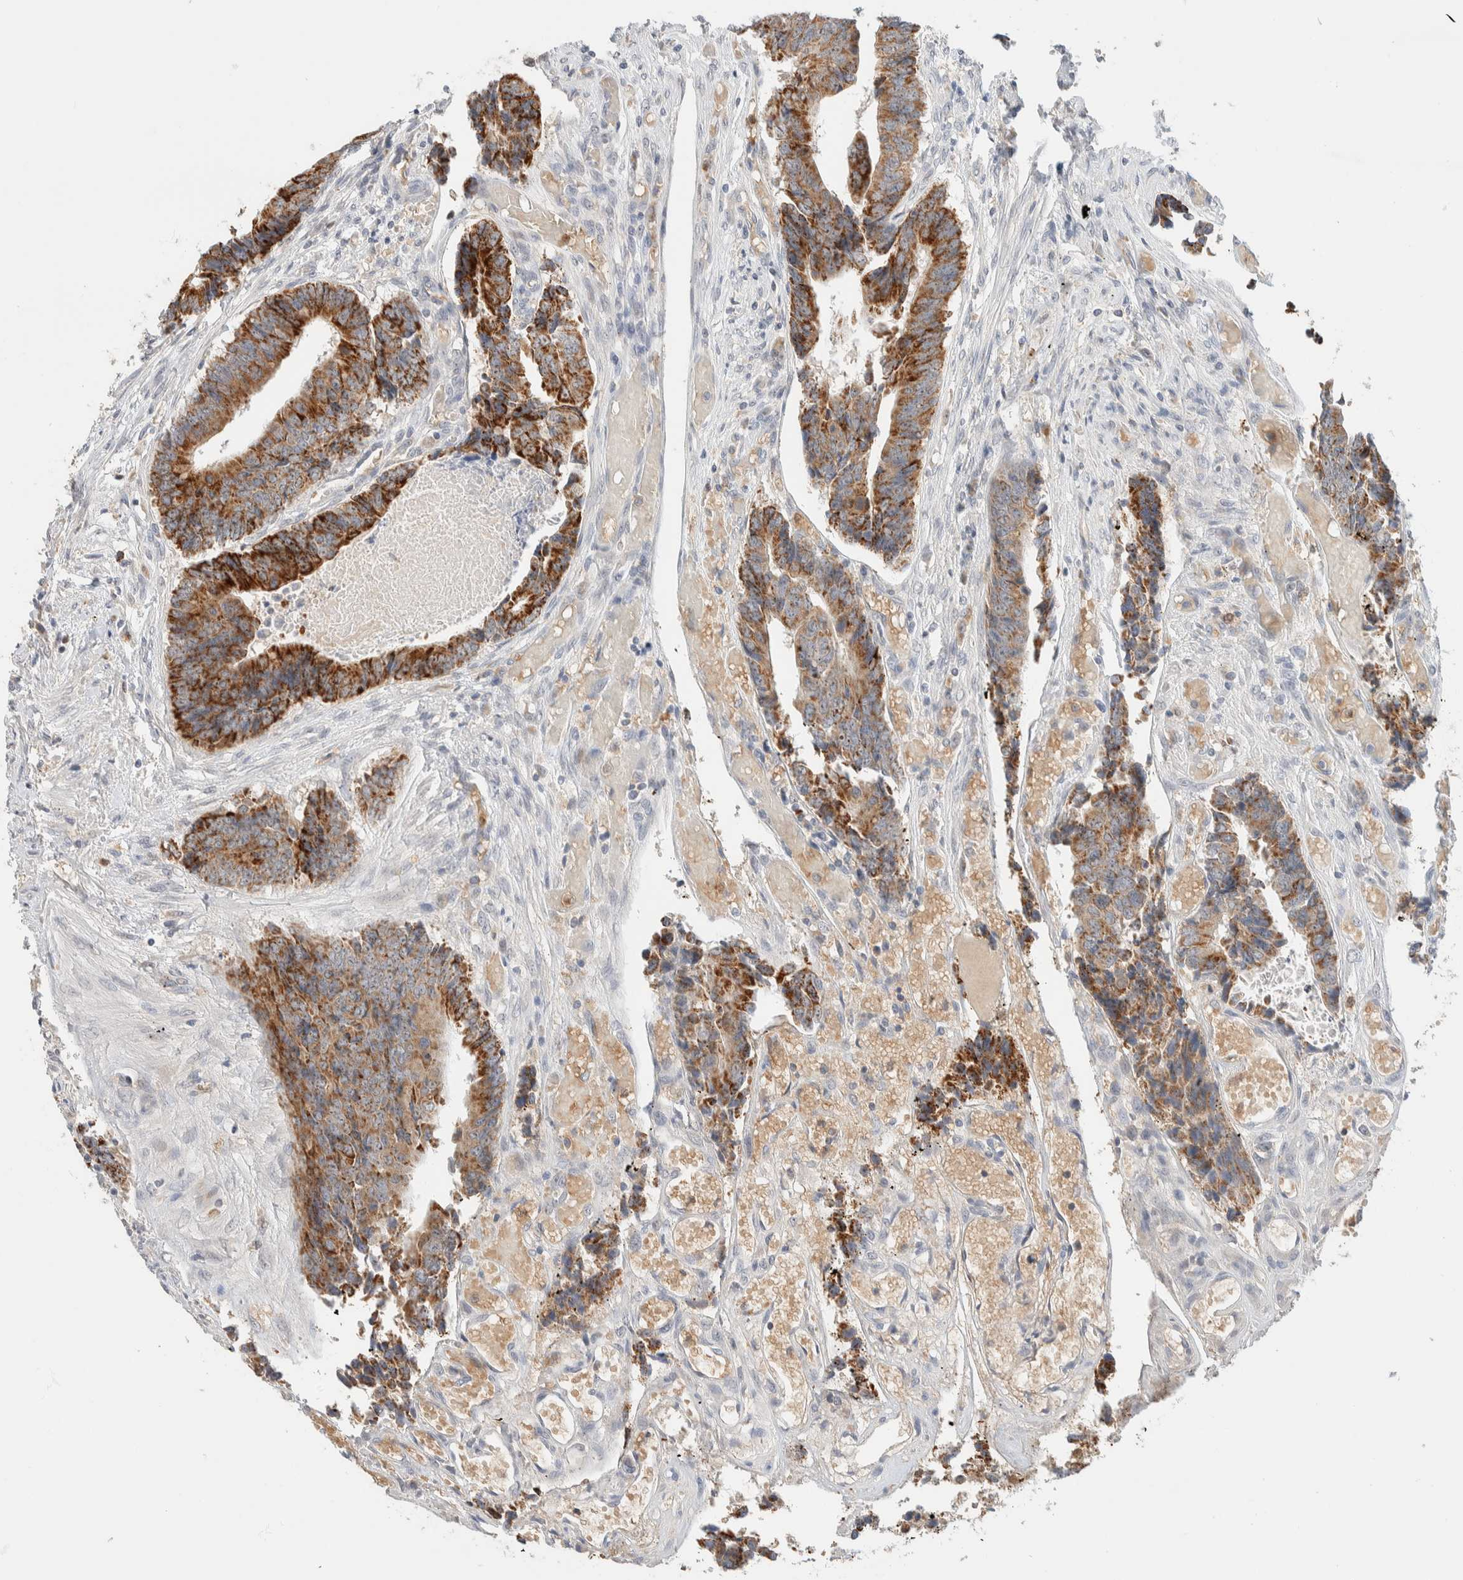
{"staining": {"intensity": "moderate", "quantity": ">75%", "location": "cytoplasmic/membranous"}, "tissue": "colorectal cancer", "cell_type": "Tumor cells", "image_type": "cancer", "snomed": [{"axis": "morphology", "description": "Adenocarcinoma, NOS"}, {"axis": "topography", "description": "Rectum"}], "caption": "Tumor cells display medium levels of moderate cytoplasmic/membranous staining in about >75% of cells in colorectal cancer (adenocarcinoma). The staining was performed using DAB (3,3'-diaminobenzidine), with brown indicating positive protein expression. Nuclei are stained blue with hematoxylin.", "gene": "HDHD3", "patient": {"sex": "male", "age": 84}}